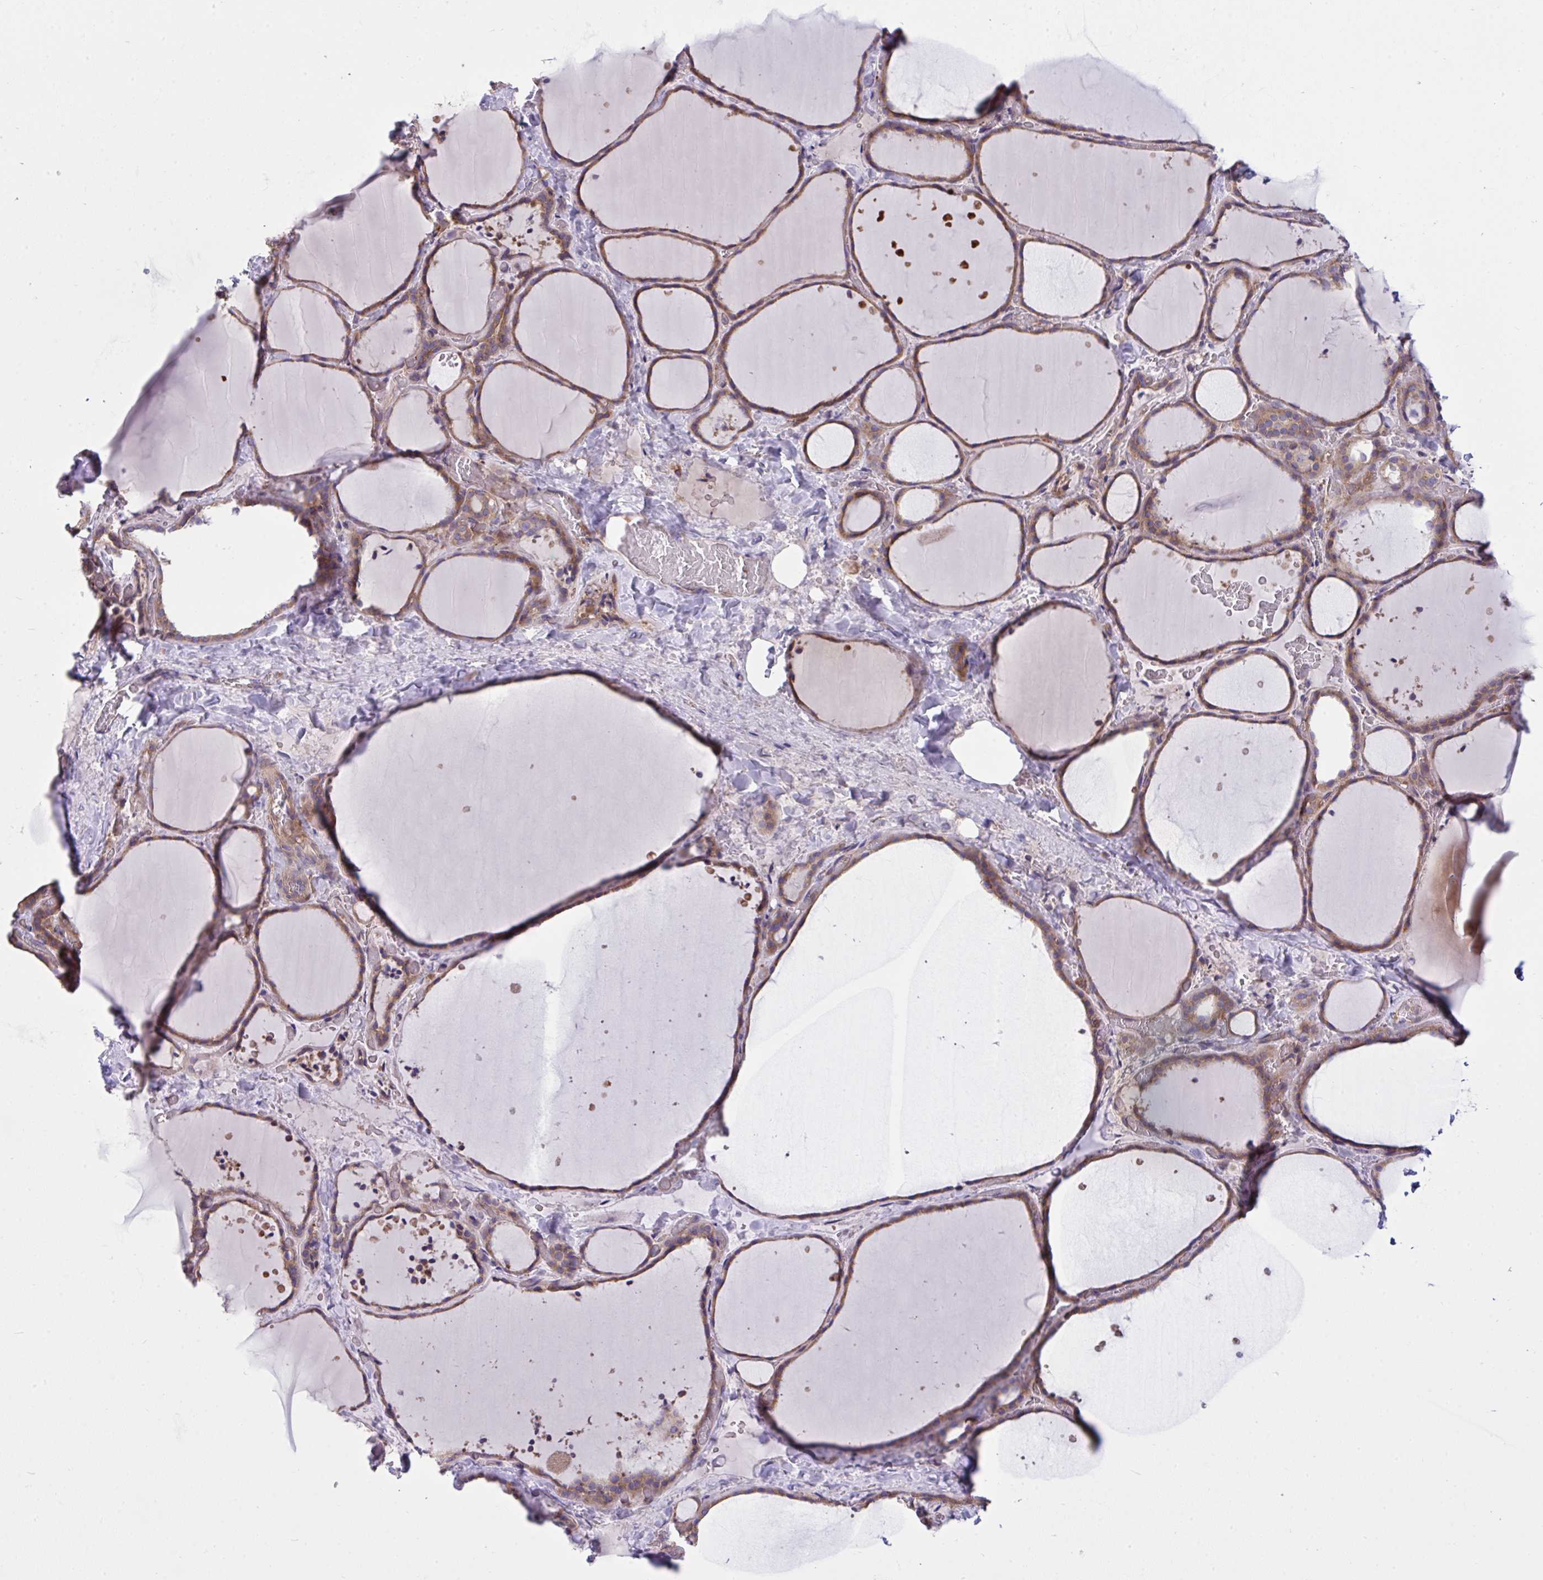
{"staining": {"intensity": "moderate", "quantity": ">75%", "location": "cytoplasmic/membranous"}, "tissue": "thyroid gland", "cell_type": "Glandular cells", "image_type": "normal", "snomed": [{"axis": "morphology", "description": "Normal tissue, NOS"}, {"axis": "topography", "description": "Thyroid gland"}], "caption": "A photomicrograph showing moderate cytoplasmic/membranous positivity in about >75% of glandular cells in benign thyroid gland, as visualized by brown immunohistochemical staining.", "gene": "GRB14", "patient": {"sex": "female", "age": 36}}